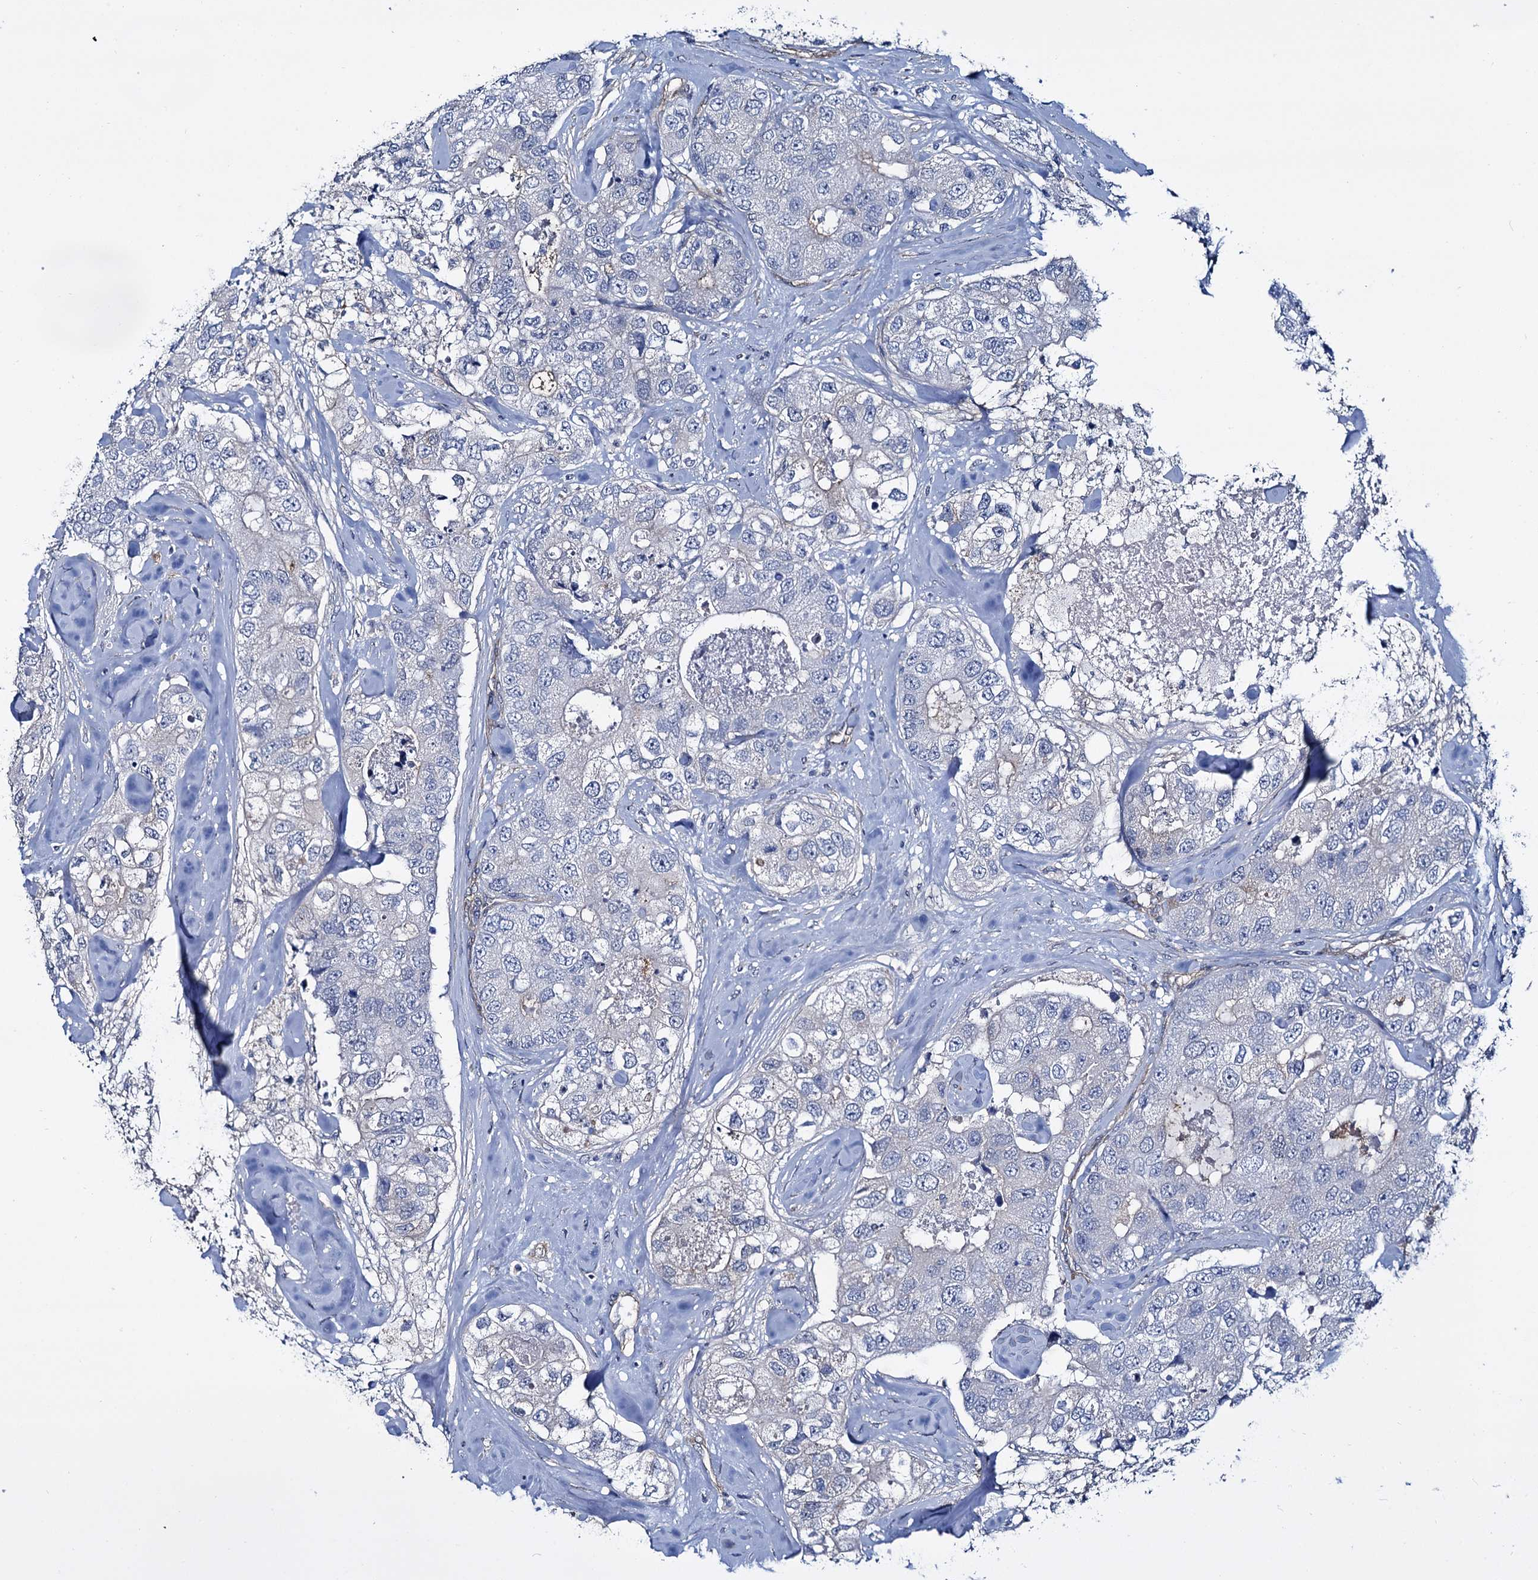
{"staining": {"intensity": "negative", "quantity": "none", "location": "none"}, "tissue": "breast cancer", "cell_type": "Tumor cells", "image_type": "cancer", "snomed": [{"axis": "morphology", "description": "Duct carcinoma"}, {"axis": "topography", "description": "Breast"}], "caption": "The photomicrograph reveals no staining of tumor cells in intraductal carcinoma (breast).", "gene": "STXBP1", "patient": {"sex": "female", "age": 62}}